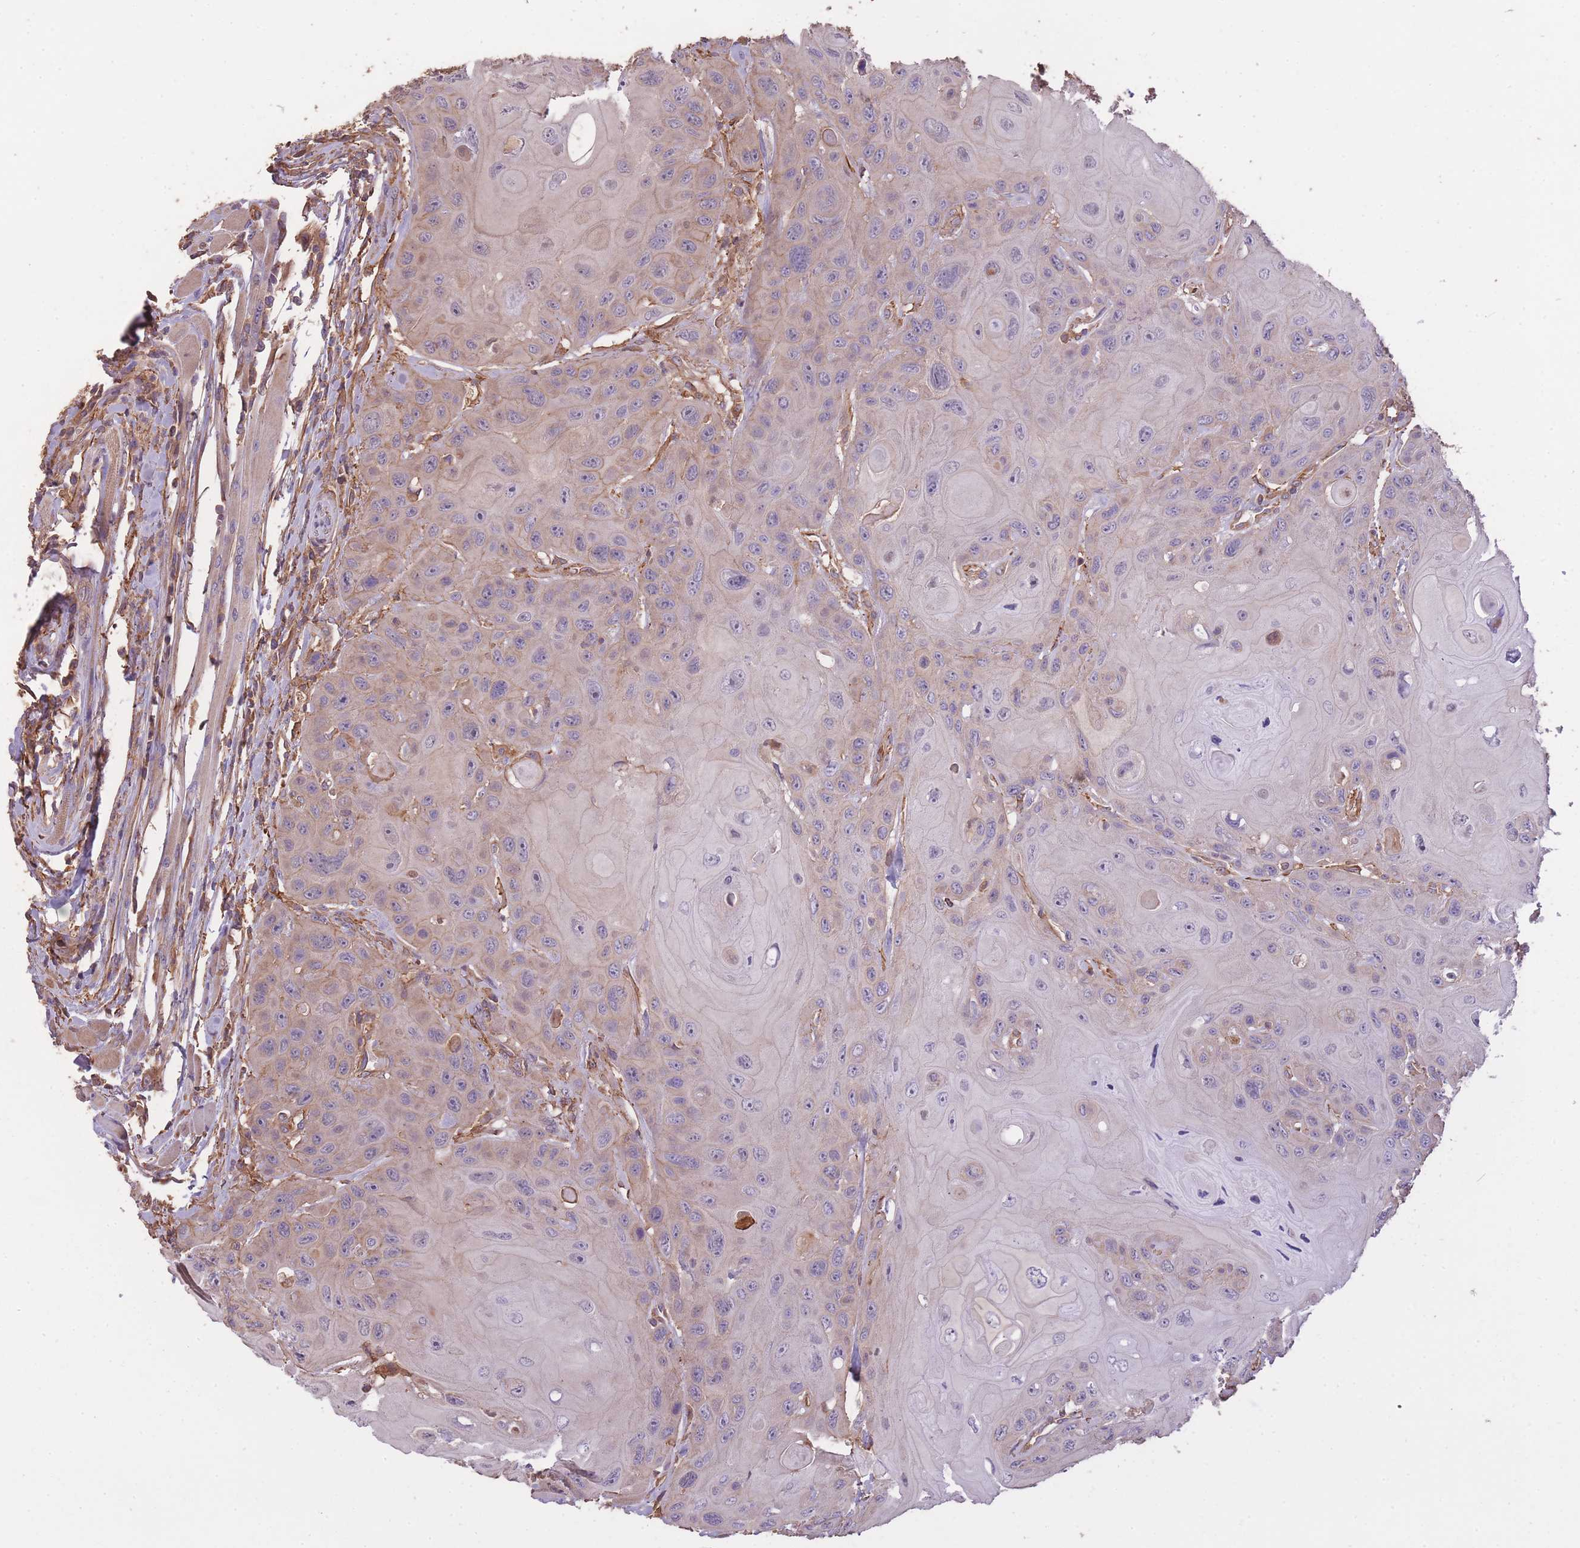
{"staining": {"intensity": "weak", "quantity": "25%-75%", "location": "cytoplasmic/membranous"}, "tissue": "head and neck cancer", "cell_type": "Tumor cells", "image_type": "cancer", "snomed": [{"axis": "morphology", "description": "Squamous cell carcinoma, NOS"}, {"axis": "topography", "description": "Head-Neck"}], "caption": "A low amount of weak cytoplasmic/membranous staining is appreciated in approximately 25%-75% of tumor cells in head and neck cancer tissue. Using DAB (3,3'-diaminobenzidine) (brown) and hematoxylin (blue) stains, captured at high magnification using brightfield microscopy.", "gene": "ARMH3", "patient": {"sex": "female", "age": 59}}